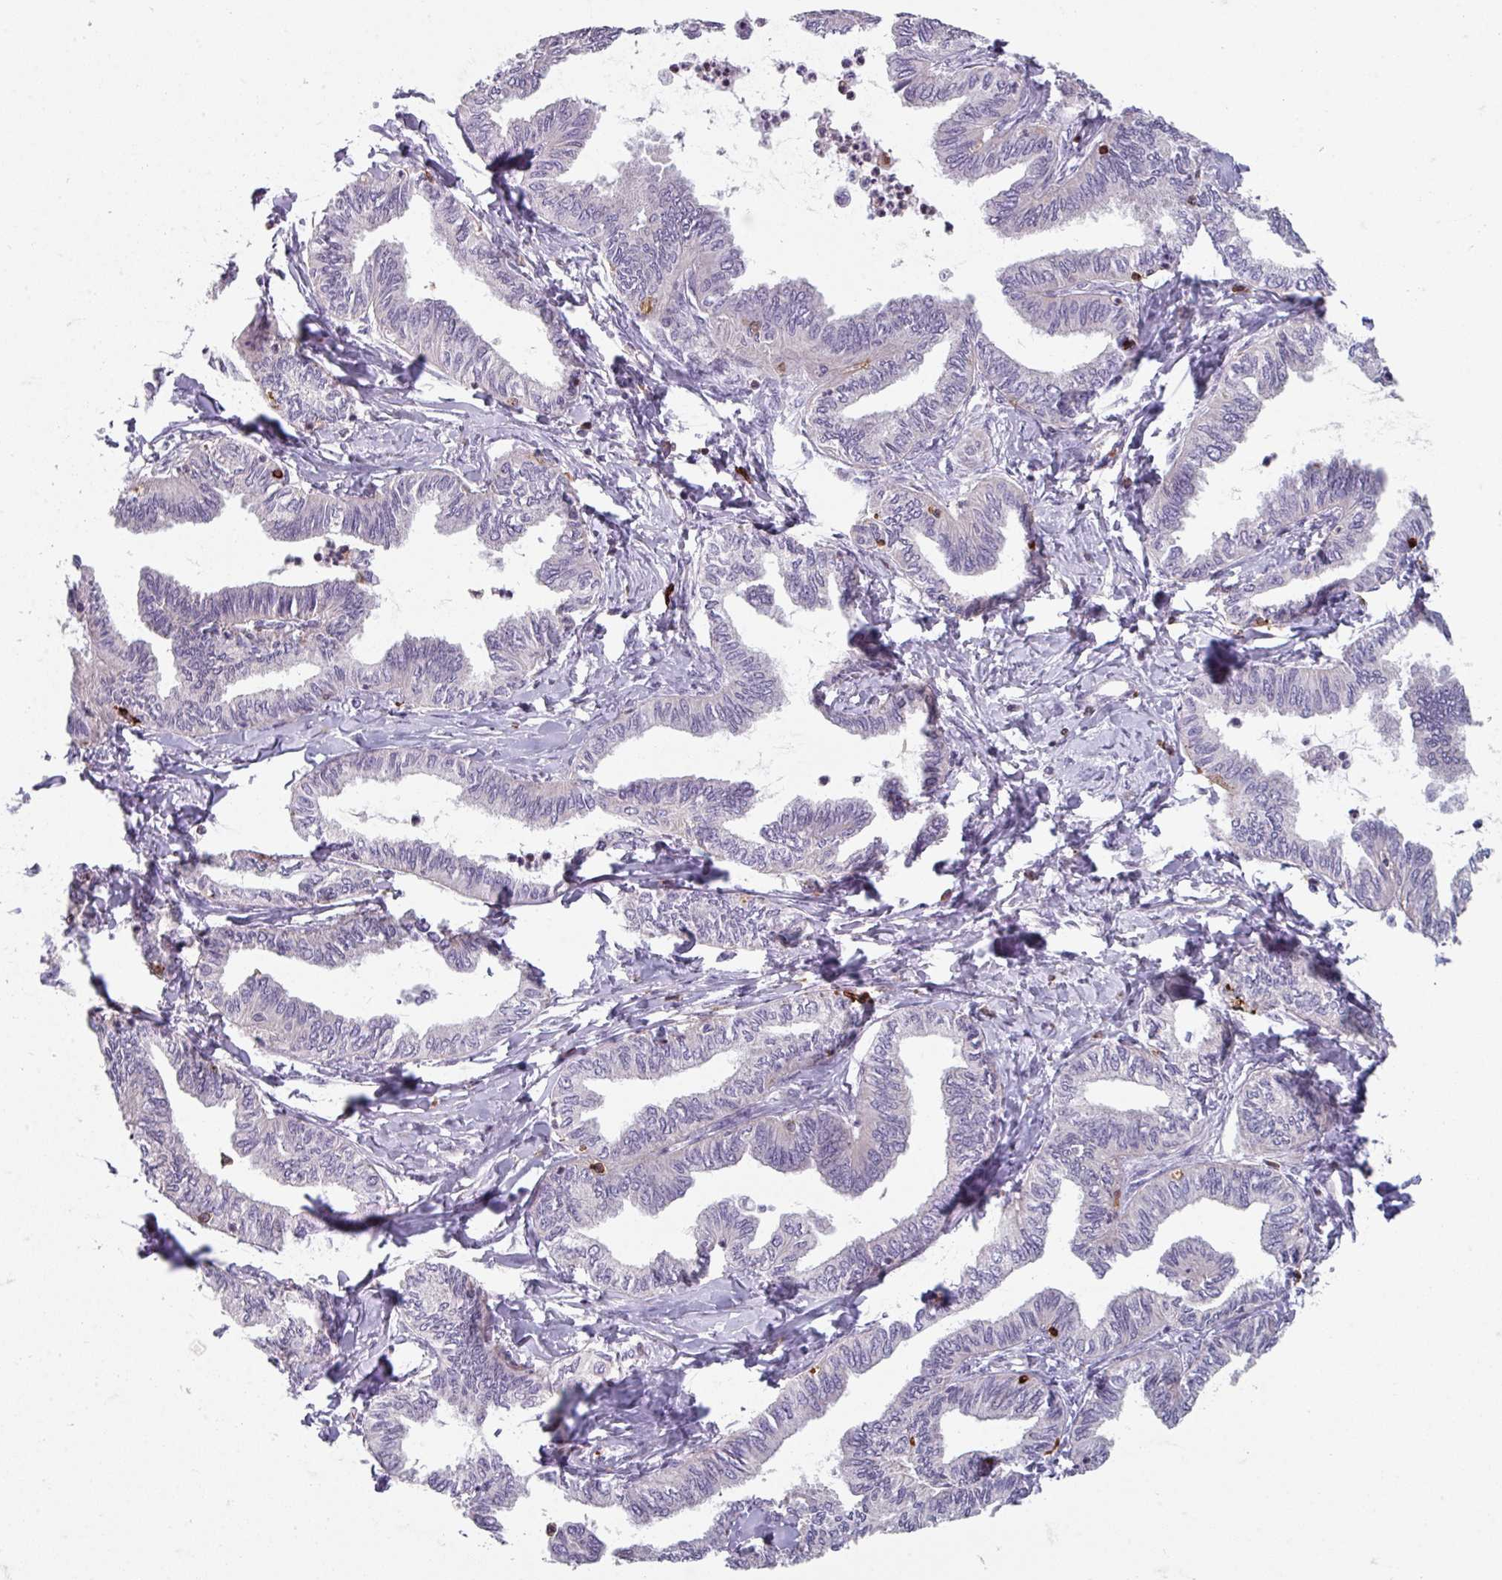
{"staining": {"intensity": "negative", "quantity": "none", "location": "none"}, "tissue": "ovarian cancer", "cell_type": "Tumor cells", "image_type": "cancer", "snomed": [{"axis": "morphology", "description": "Carcinoma, endometroid"}, {"axis": "topography", "description": "Ovary"}], "caption": "Protein analysis of ovarian endometroid carcinoma exhibits no significant positivity in tumor cells.", "gene": "NEDD9", "patient": {"sex": "female", "age": 70}}